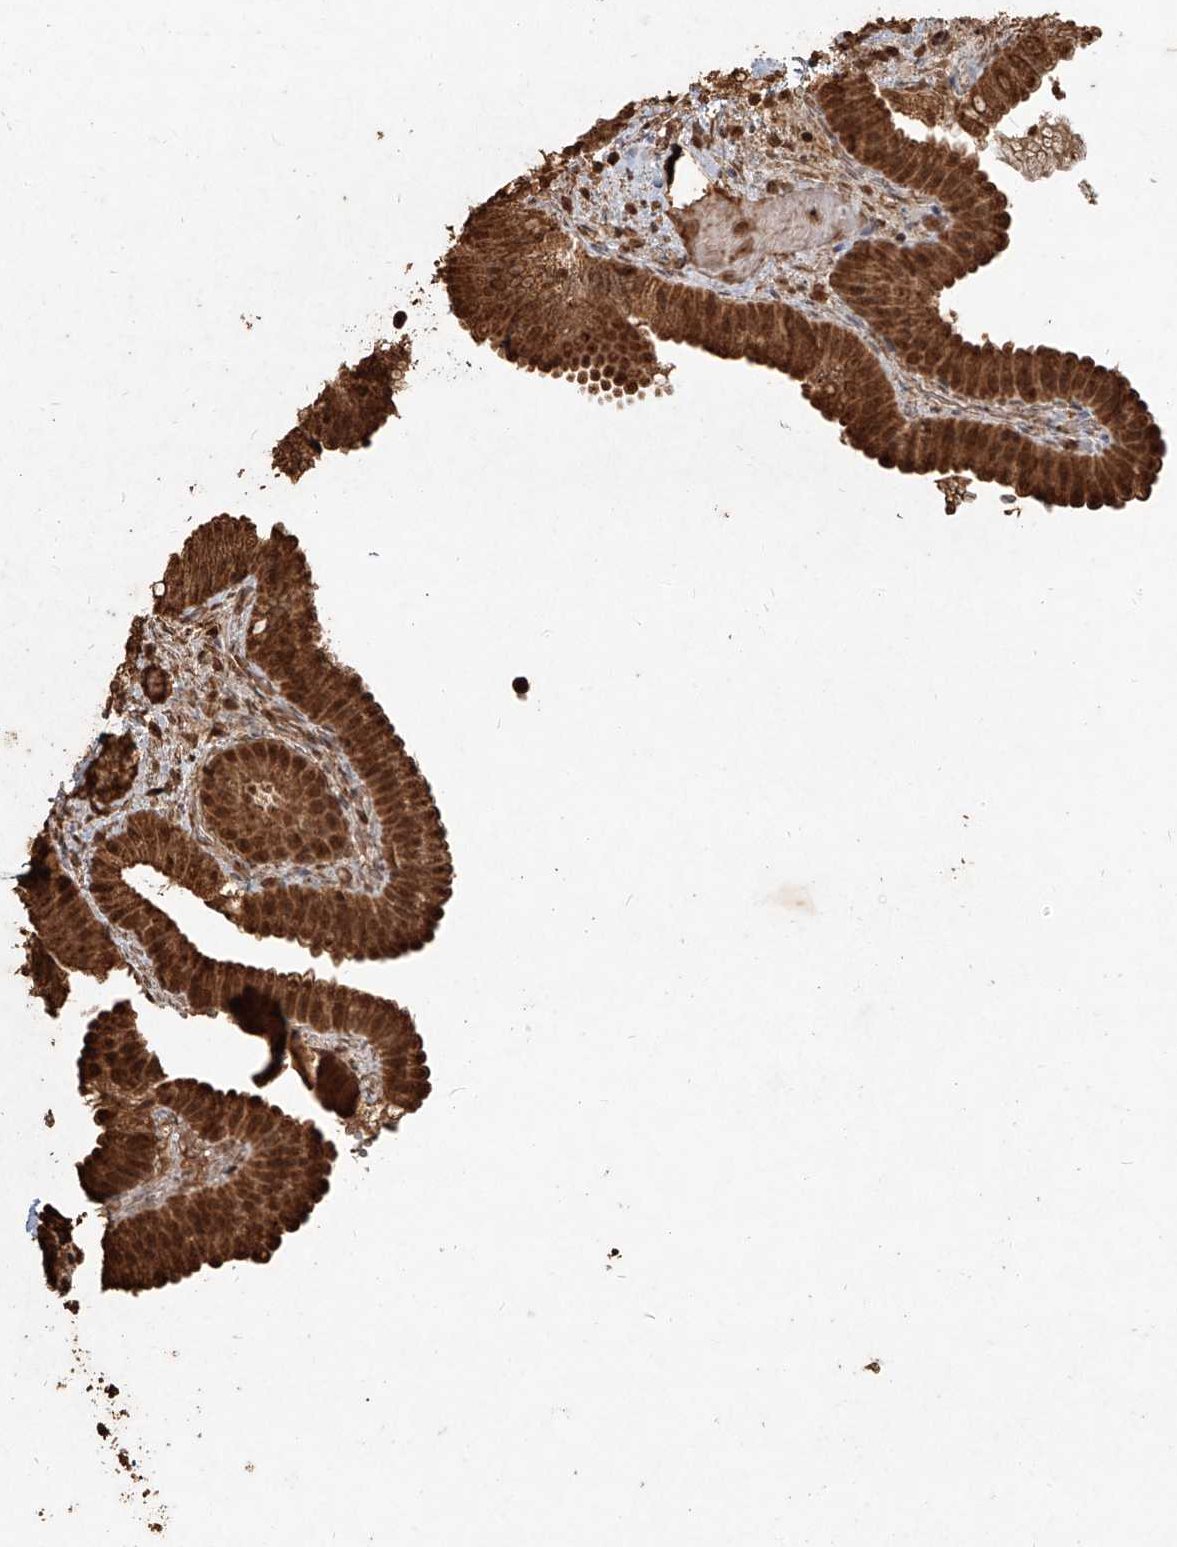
{"staining": {"intensity": "strong", "quantity": ">75%", "location": "cytoplasmic/membranous,nuclear"}, "tissue": "gallbladder", "cell_type": "Glandular cells", "image_type": "normal", "snomed": [{"axis": "morphology", "description": "Normal tissue, NOS"}, {"axis": "topography", "description": "Gallbladder"}], "caption": "Immunohistochemical staining of benign human gallbladder displays strong cytoplasmic/membranous,nuclear protein positivity in about >75% of glandular cells.", "gene": "UBE2K", "patient": {"sex": "female", "age": 30}}